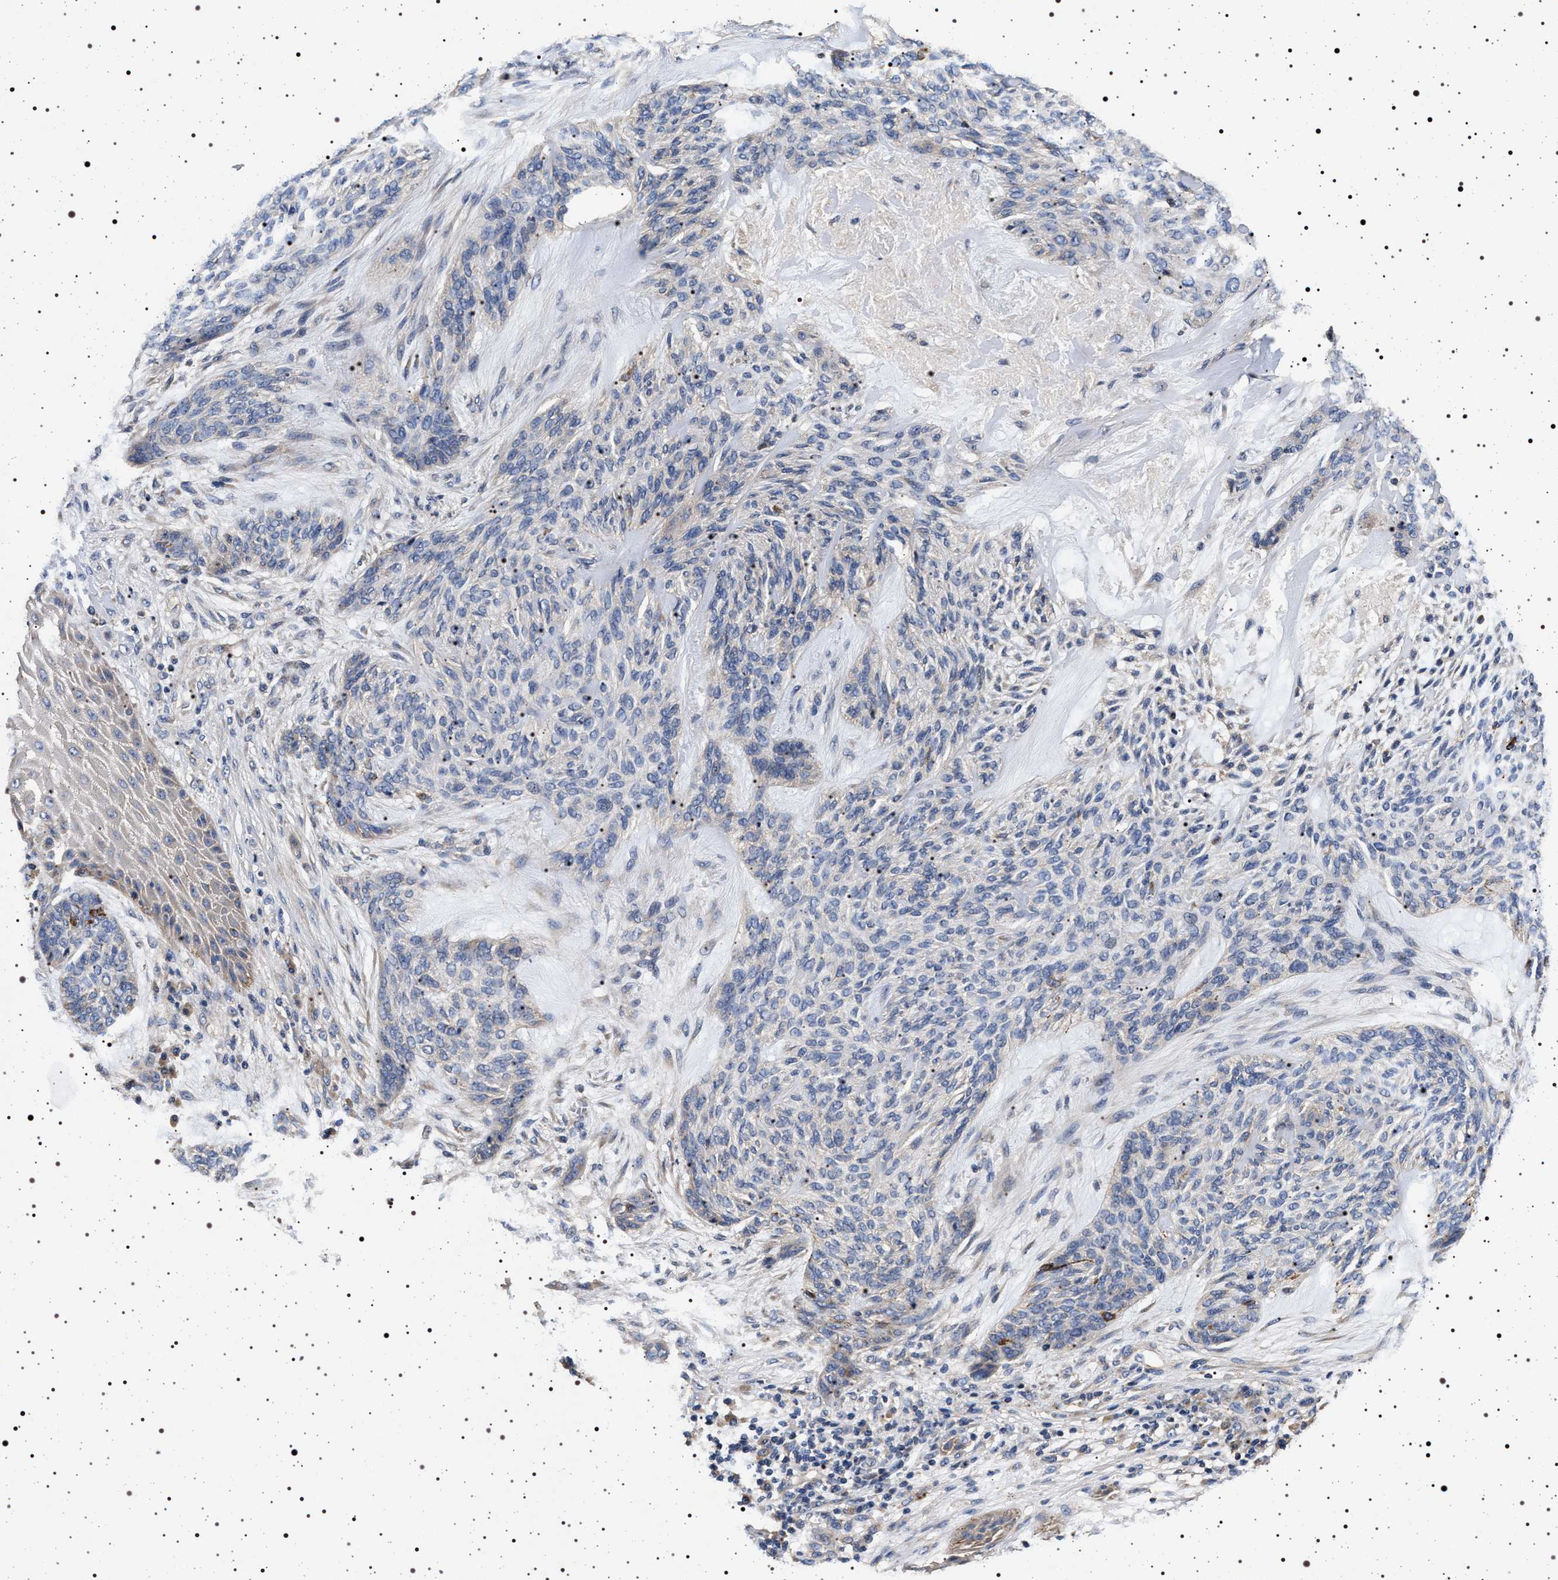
{"staining": {"intensity": "negative", "quantity": "none", "location": "none"}, "tissue": "skin cancer", "cell_type": "Tumor cells", "image_type": "cancer", "snomed": [{"axis": "morphology", "description": "Basal cell carcinoma"}, {"axis": "topography", "description": "Skin"}], "caption": "The IHC photomicrograph has no significant positivity in tumor cells of skin cancer (basal cell carcinoma) tissue.", "gene": "DCBLD2", "patient": {"sex": "male", "age": 55}}